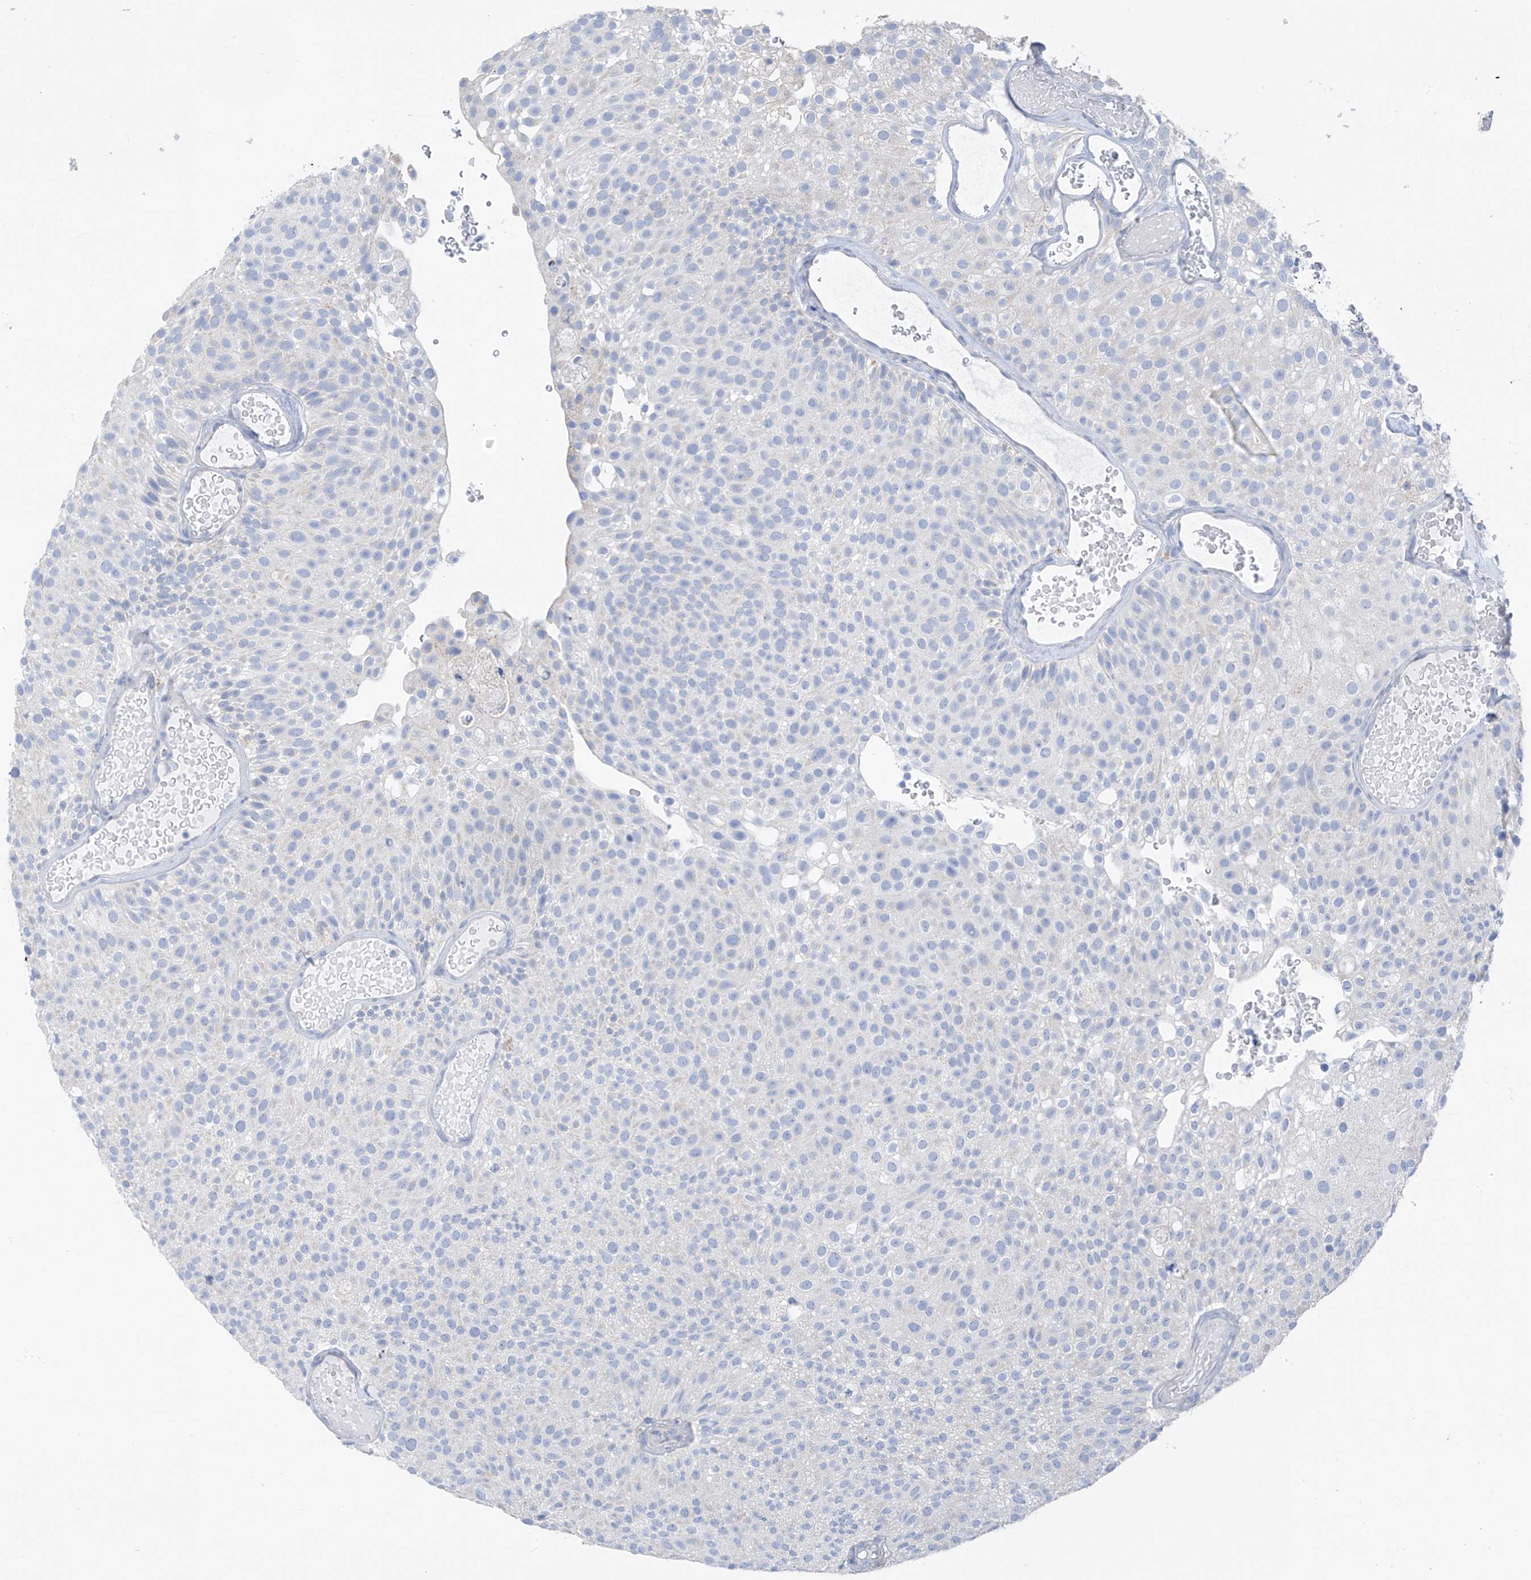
{"staining": {"intensity": "negative", "quantity": "none", "location": "none"}, "tissue": "urothelial cancer", "cell_type": "Tumor cells", "image_type": "cancer", "snomed": [{"axis": "morphology", "description": "Urothelial carcinoma, Low grade"}, {"axis": "topography", "description": "Urinary bladder"}], "caption": "Urothelial carcinoma (low-grade) stained for a protein using immunohistochemistry demonstrates no positivity tumor cells.", "gene": "SYN3", "patient": {"sex": "male", "age": 78}}